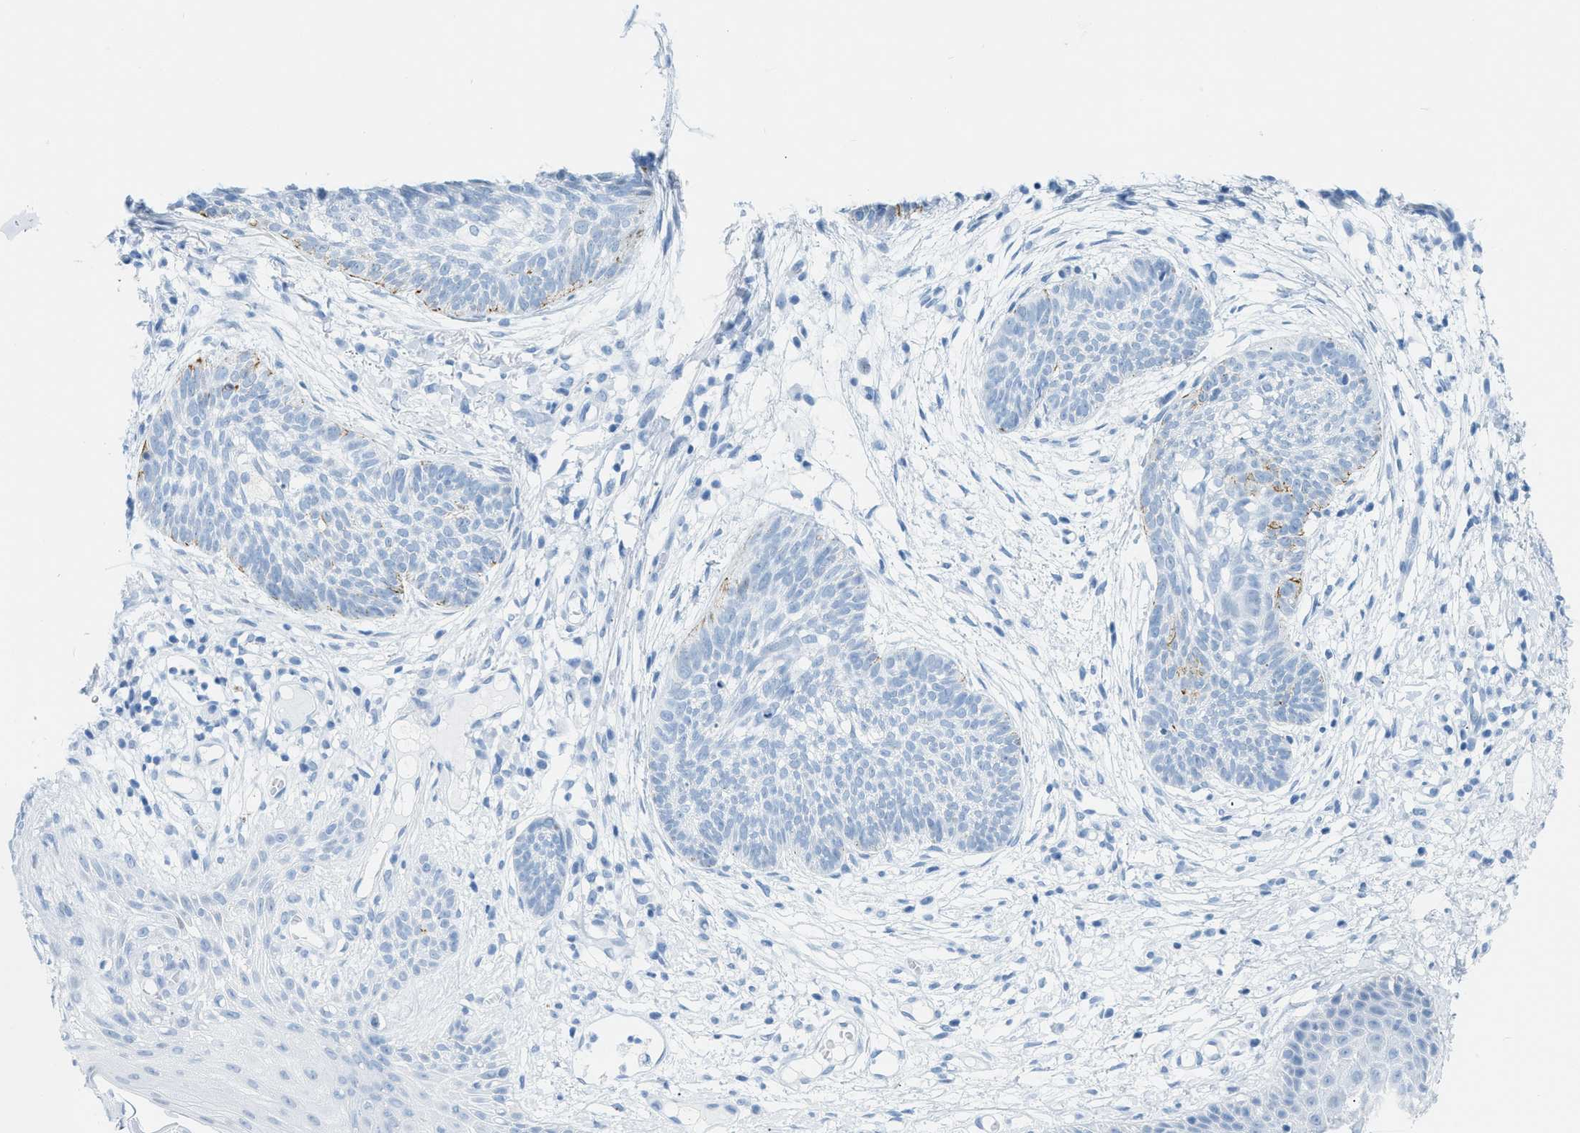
{"staining": {"intensity": "negative", "quantity": "none", "location": "none"}, "tissue": "skin cancer", "cell_type": "Tumor cells", "image_type": "cancer", "snomed": [{"axis": "morphology", "description": "Basal cell carcinoma"}, {"axis": "topography", "description": "Skin"}], "caption": "An IHC photomicrograph of skin cancer is shown. There is no staining in tumor cells of skin cancer.", "gene": "DES", "patient": {"sex": "female", "age": 59}}